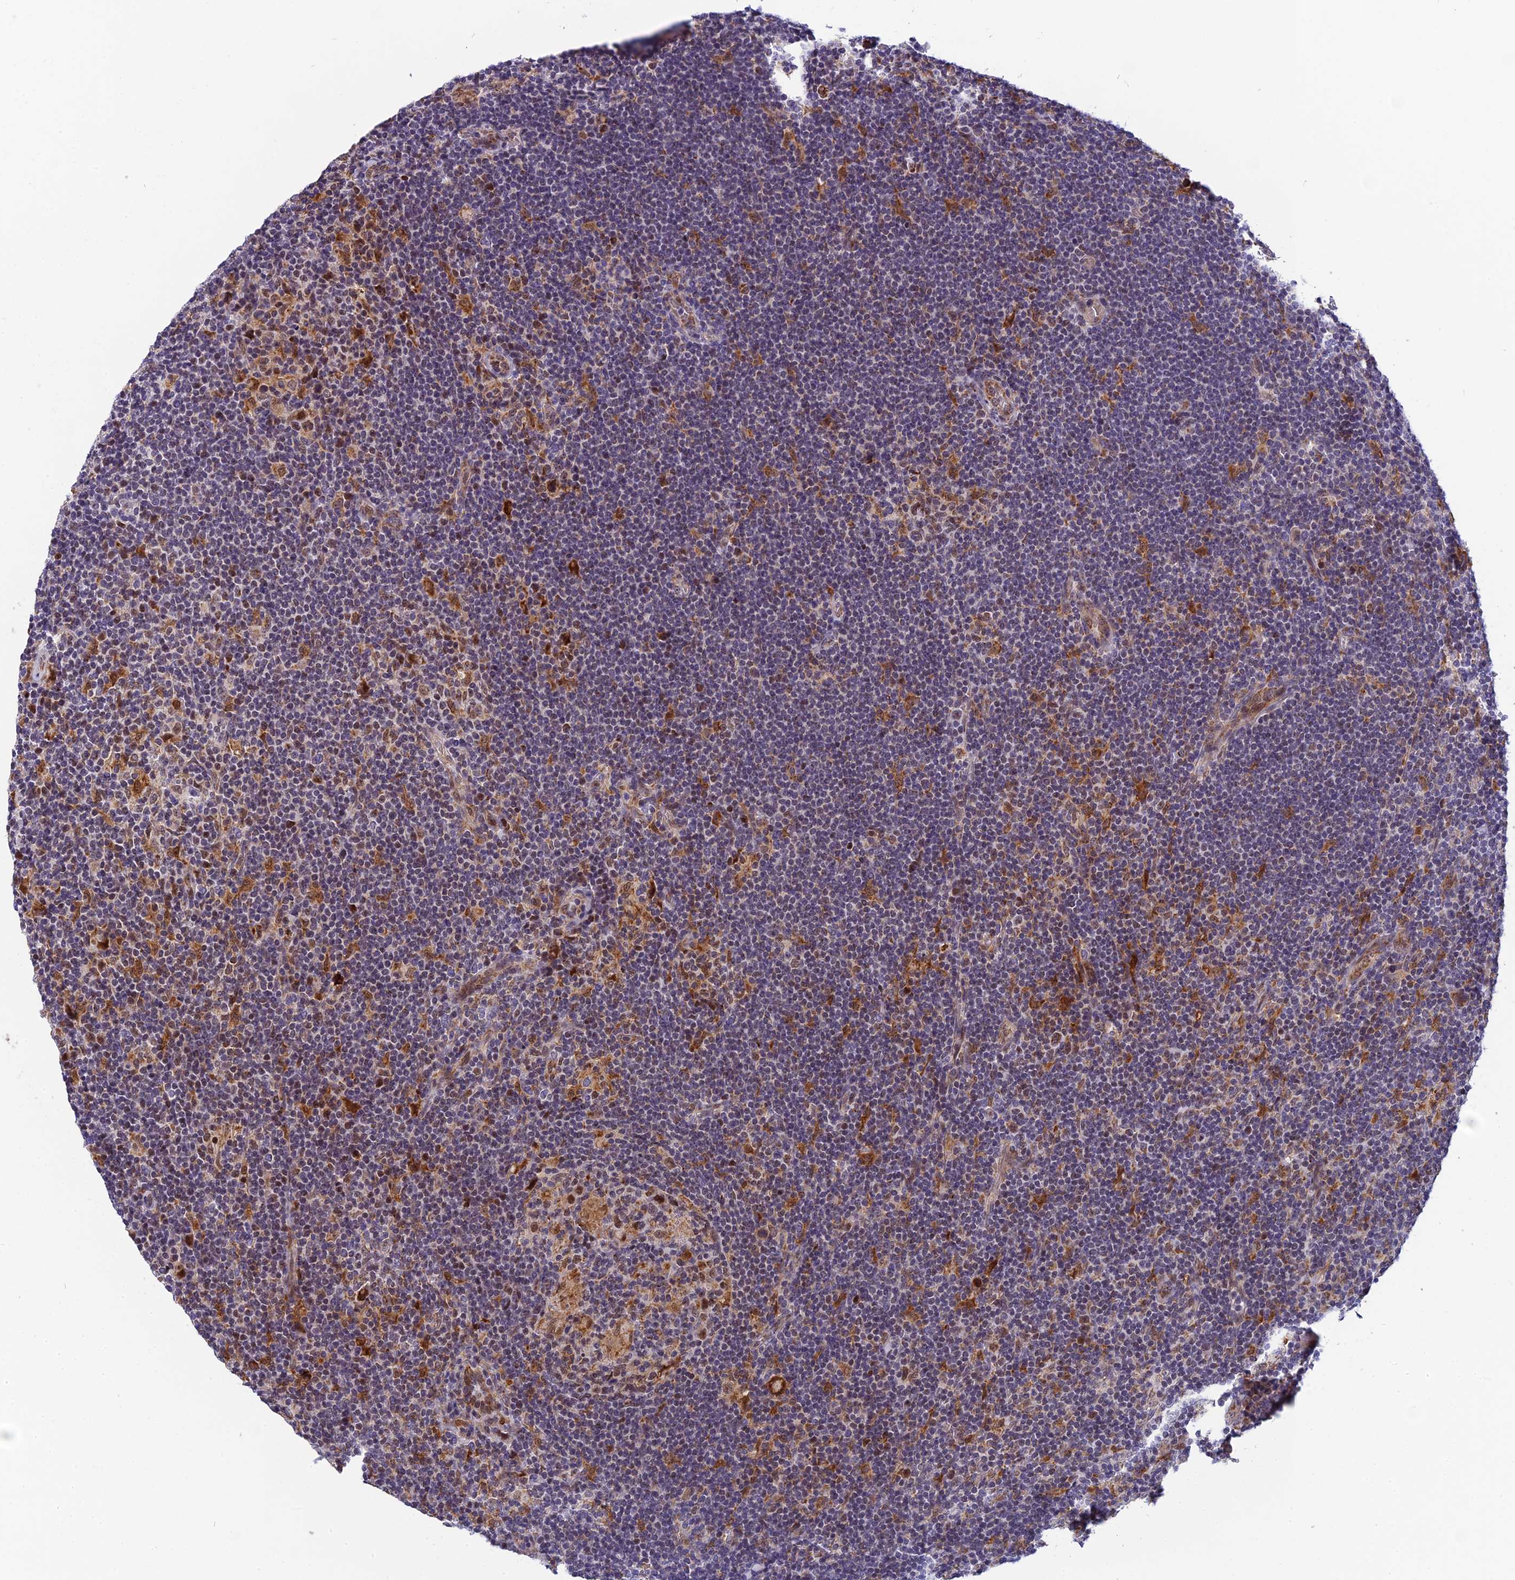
{"staining": {"intensity": "negative", "quantity": "none", "location": "none"}, "tissue": "lymphoma", "cell_type": "Tumor cells", "image_type": "cancer", "snomed": [{"axis": "morphology", "description": "Hodgkin's disease, NOS"}, {"axis": "topography", "description": "Lymph node"}], "caption": "IHC of human lymphoma shows no positivity in tumor cells. (Stains: DAB IHC with hematoxylin counter stain, Microscopy: brightfield microscopy at high magnification).", "gene": "CMC1", "patient": {"sex": "female", "age": 57}}